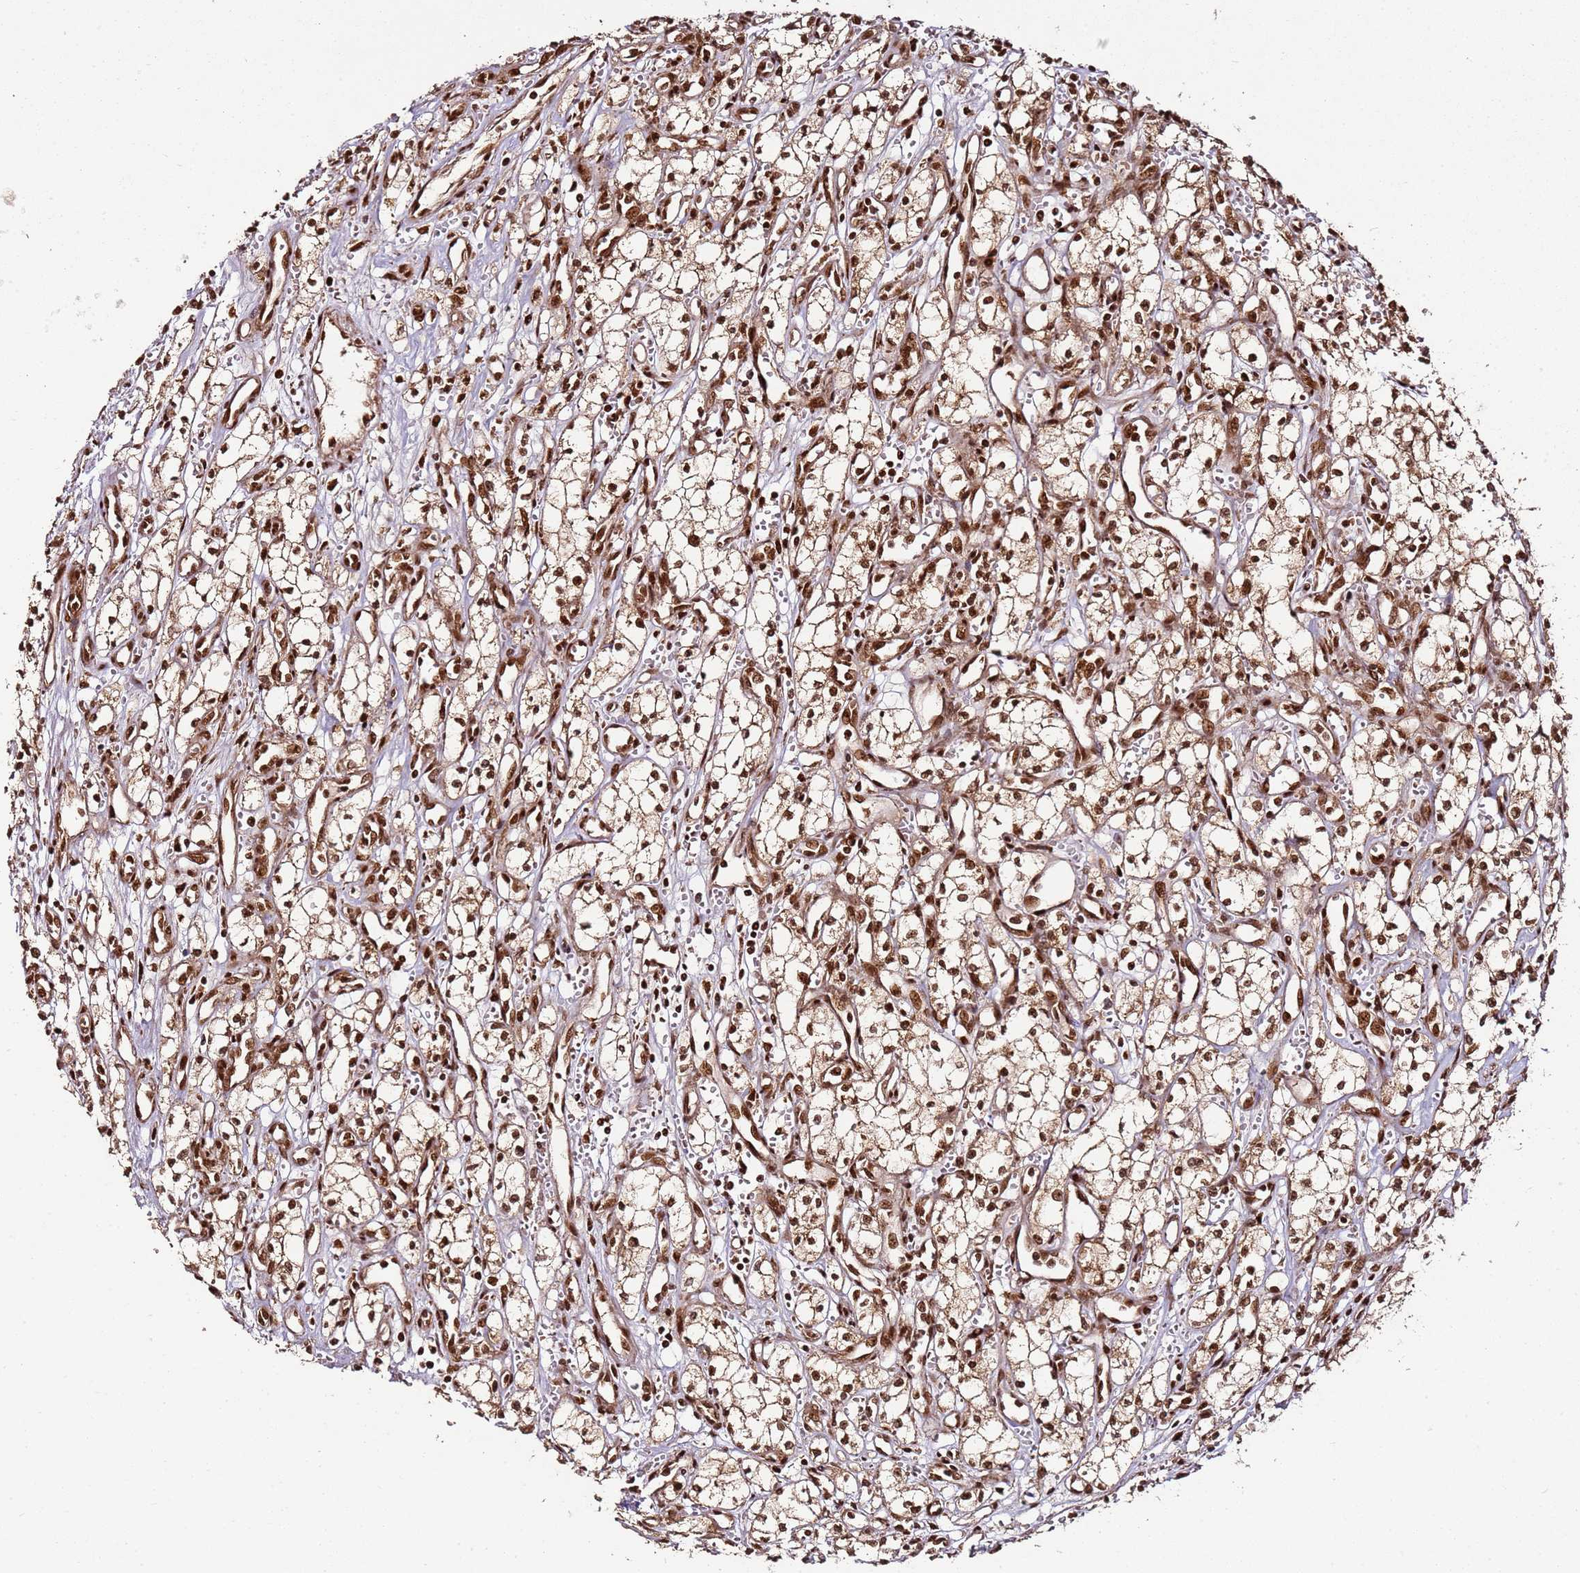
{"staining": {"intensity": "strong", "quantity": ">75%", "location": "nuclear"}, "tissue": "renal cancer", "cell_type": "Tumor cells", "image_type": "cancer", "snomed": [{"axis": "morphology", "description": "Adenocarcinoma, NOS"}, {"axis": "topography", "description": "Kidney"}], "caption": "Human renal cancer stained with a brown dye exhibits strong nuclear positive positivity in approximately >75% of tumor cells.", "gene": "XRN2", "patient": {"sex": "male", "age": 59}}